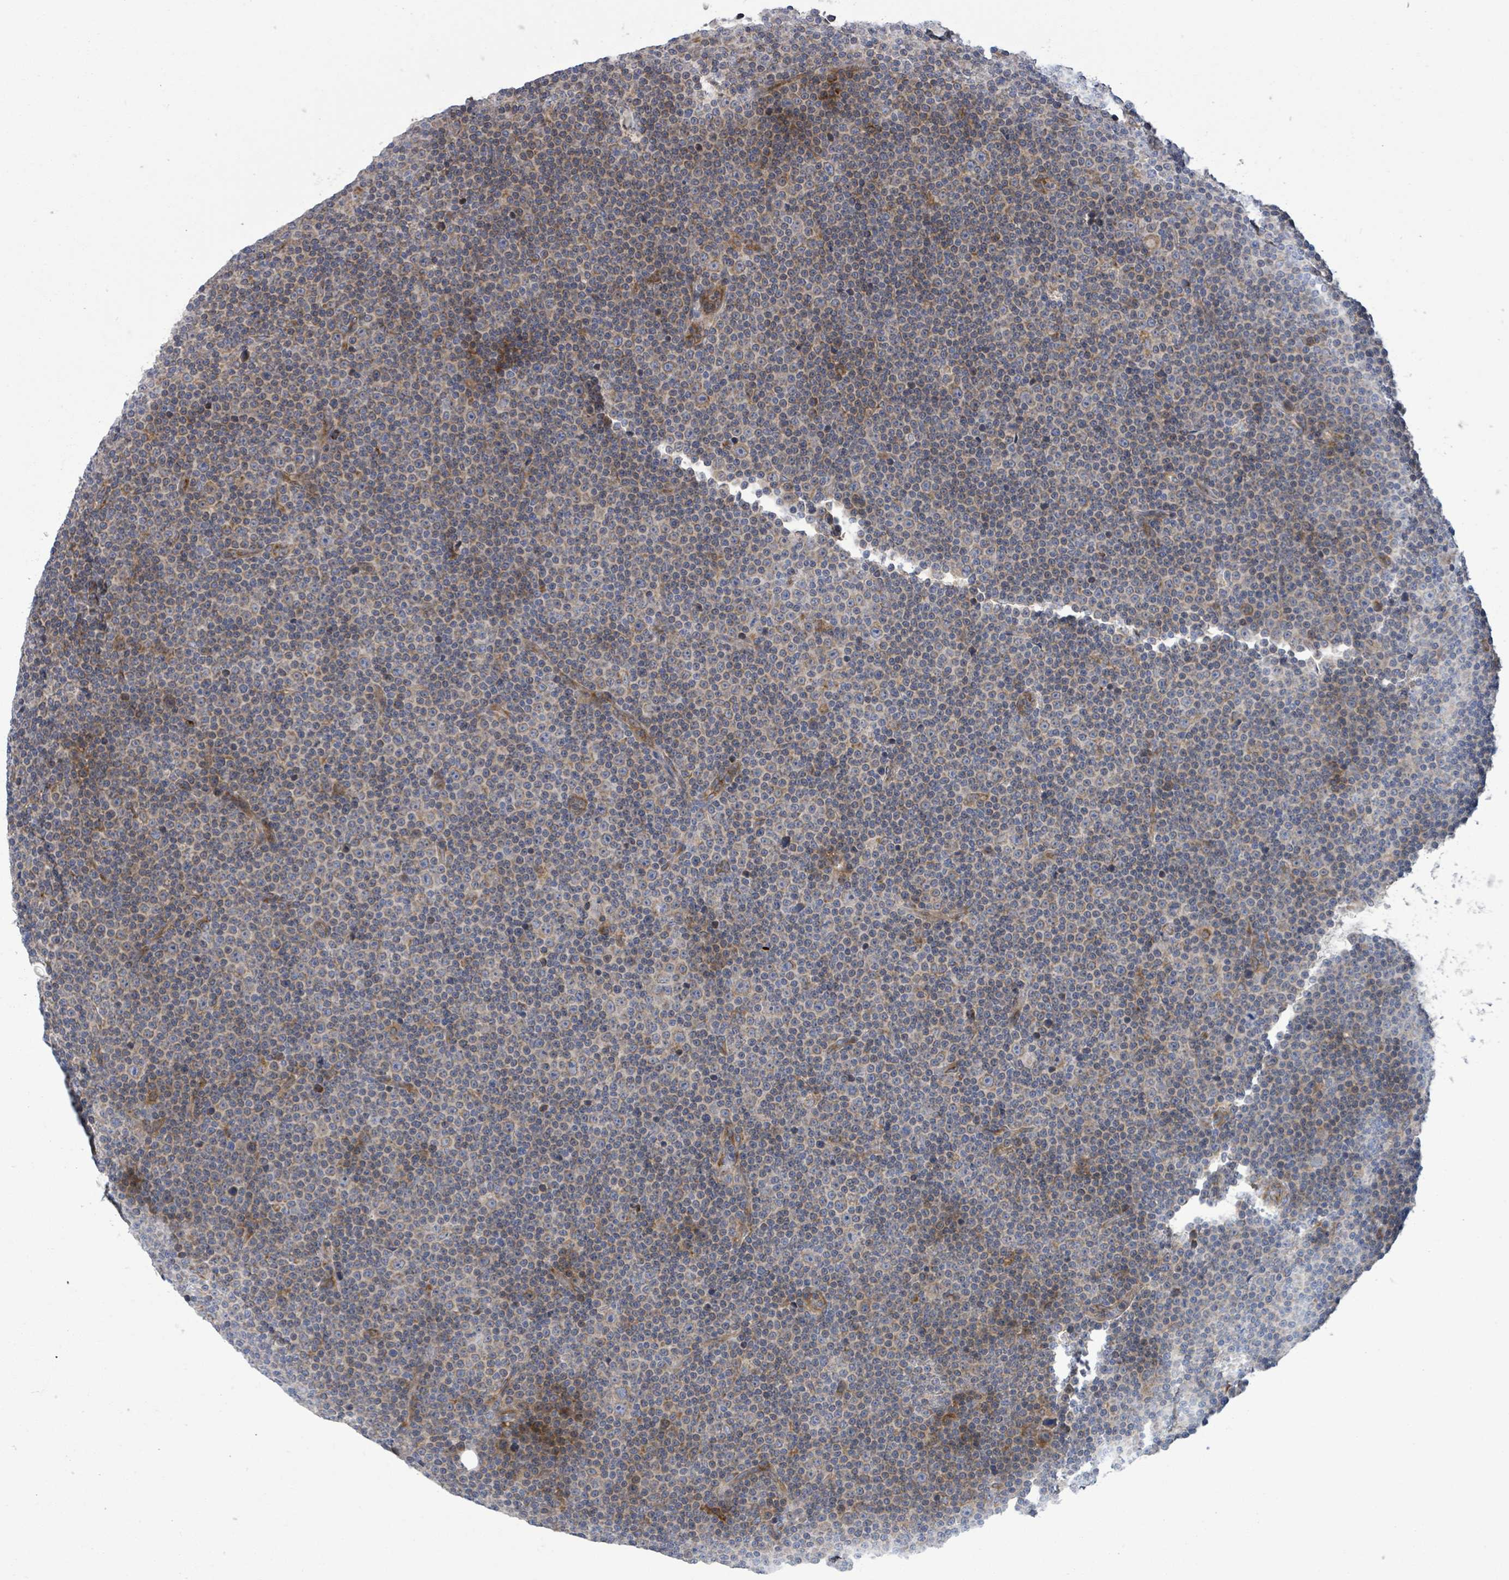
{"staining": {"intensity": "weak", "quantity": "25%-75%", "location": "cytoplasmic/membranous"}, "tissue": "lymphoma", "cell_type": "Tumor cells", "image_type": "cancer", "snomed": [{"axis": "morphology", "description": "Malignant lymphoma, non-Hodgkin's type, Low grade"}, {"axis": "topography", "description": "Lymph node"}], "caption": "Immunohistochemistry (IHC) (DAB (3,3'-diaminobenzidine)) staining of low-grade malignant lymphoma, non-Hodgkin's type shows weak cytoplasmic/membranous protein staining in approximately 25%-75% of tumor cells. The staining was performed using DAB to visualize the protein expression in brown, while the nuclei were stained in blue with hematoxylin (Magnification: 20x).", "gene": "NOMO1", "patient": {"sex": "female", "age": 67}}